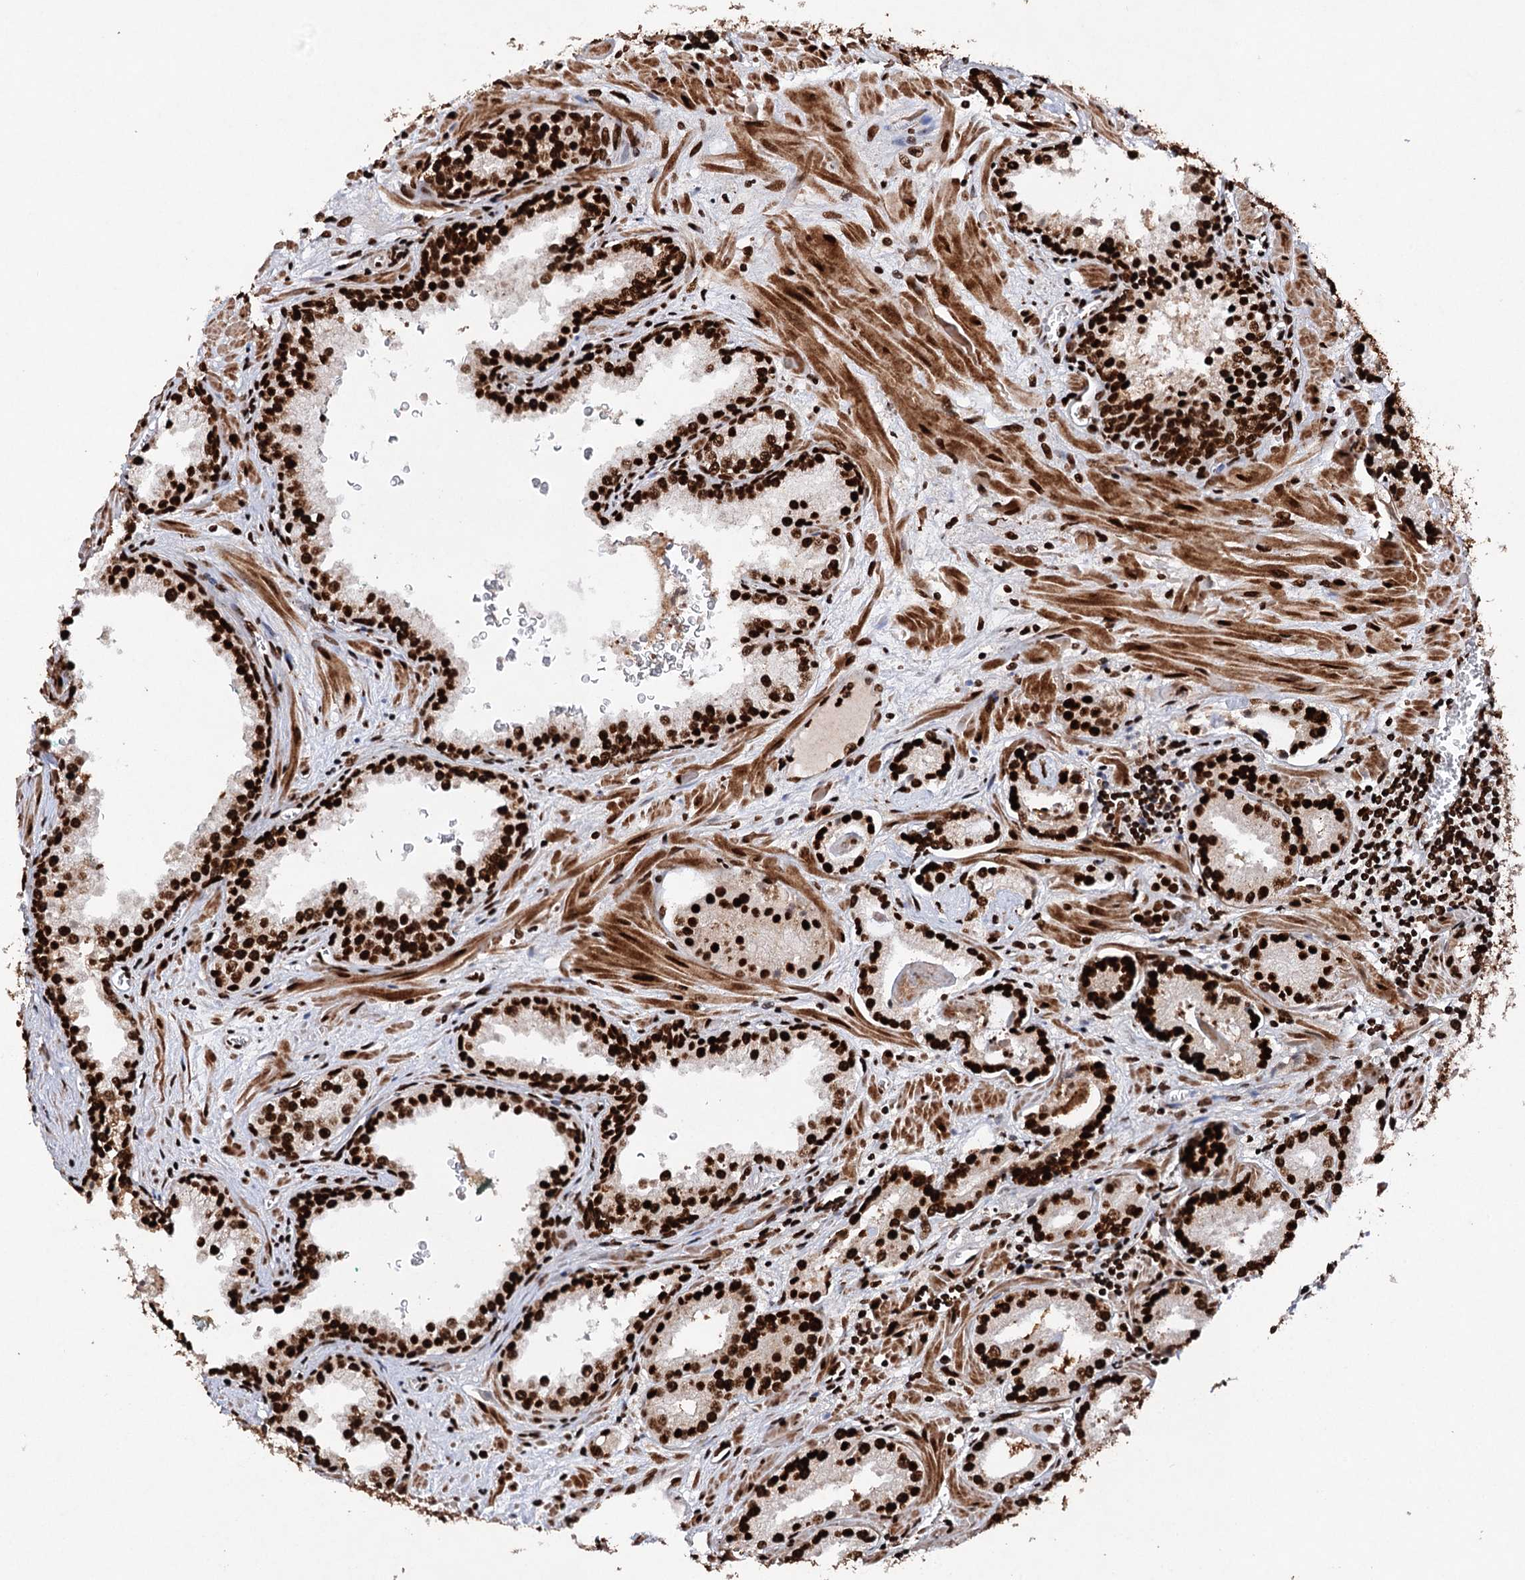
{"staining": {"intensity": "strong", "quantity": ">75%", "location": "nuclear"}, "tissue": "prostate cancer", "cell_type": "Tumor cells", "image_type": "cancer", "snomed": [{"axis": "morphology", "description": "Adenocarcinoma, Low grade"}, {"axis": "topography", "description": "Prostate"}], "caption": "Brown immunohistochemical staining in low-grade adenocarcinoma (prostate) displays strong nuclear positivity in about >75% of tumor cells. The staining was performed using DAB (3,3'-diaminobenzidine), with brown indicating positive protein expression. Nuclei are stained blue with hematoxylin.", "gene": "MATR3", "patient": {"sex": "male", "age": 67}}